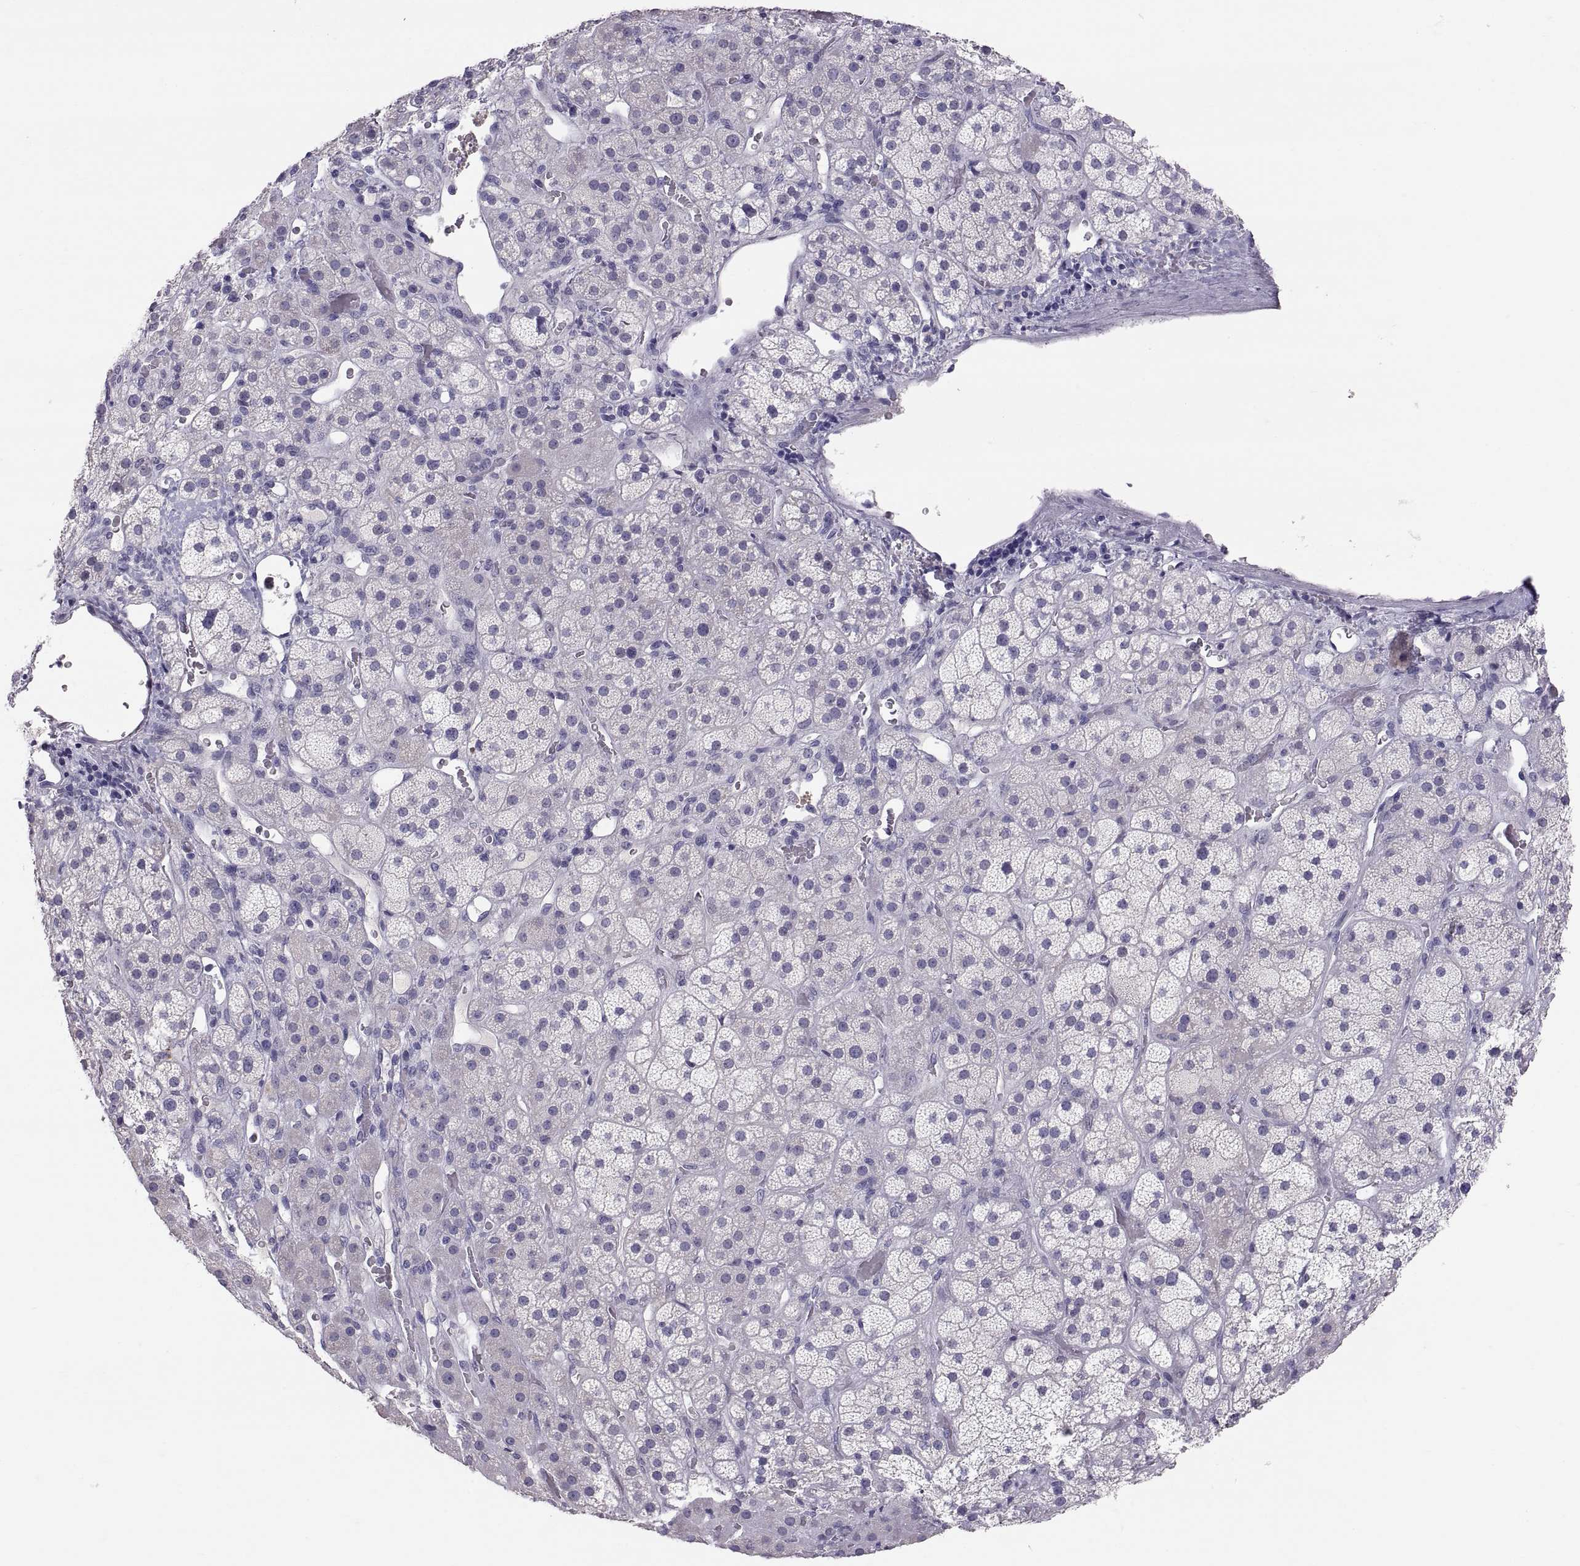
{"staining": {"intensity": "negative", "quantity": "none", "location": "none"}, "tissue": "adrenal gland", "cell_type": "Glandular cells", "image_type": "normal", "snomed": [{"axis": "morphology", "description": "Normal tissue, NOS"}, {"axis": "topography", "description": "Adrenal gland"}], "caption": "This is a image of immunohistochemistry (IHC) staining of benign adrenal gland, which shows no positivity in glandular cells.", "gene": "PTN", "patient": {"sex": "male", "age": 57}}